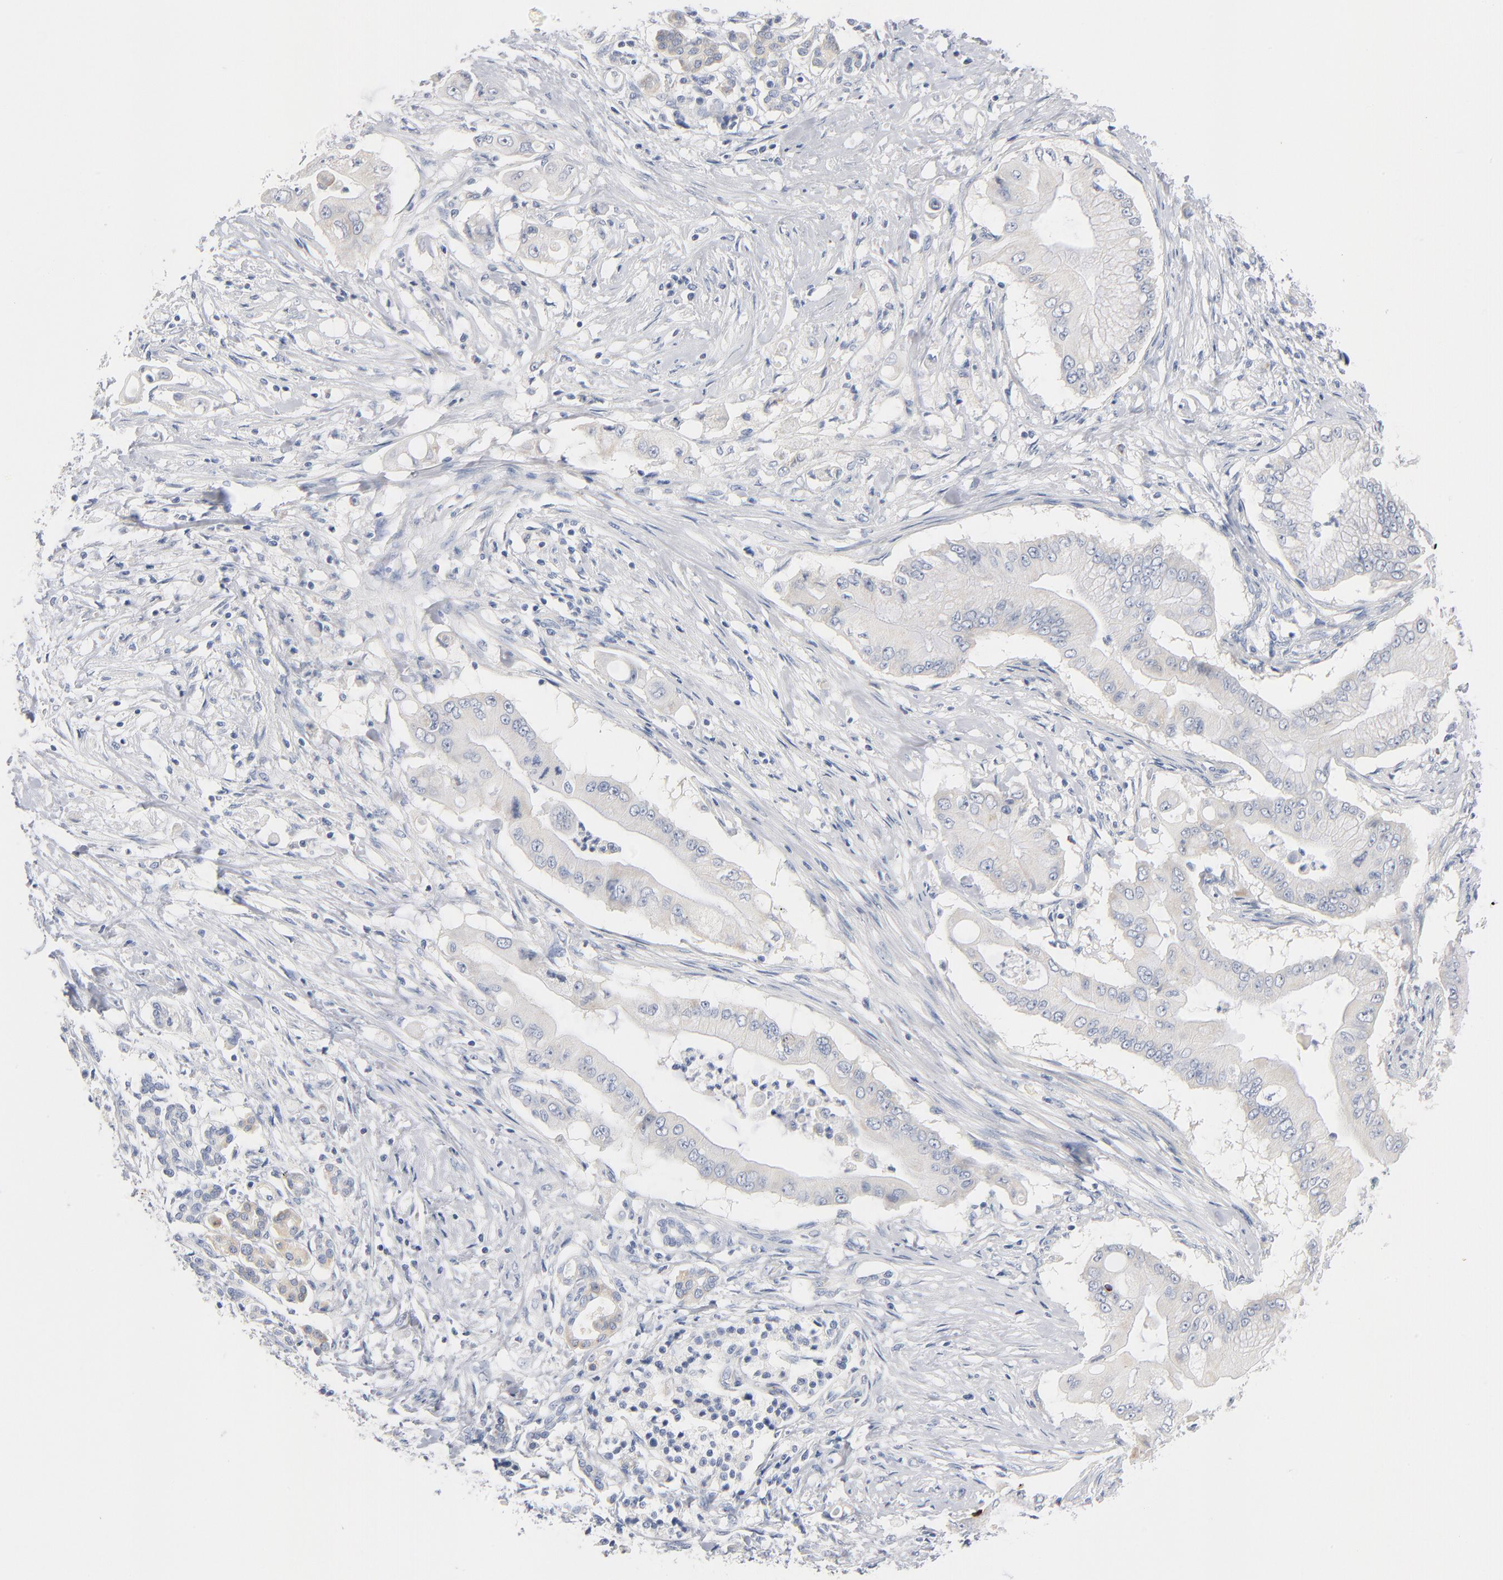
{"staining": {"intensity": "negative", "quantity": "none", "location": "none"}, "tissue": "pancreatic cancer", "cell_type": "Tumor cells", "image_type": "cancer", "snomed": [{"axis": "morphology", "description": "Adenocarcinoma, NOS"}, {"axis": "topography", "description": "Pancreas"}], "caption": "IHC of human pancreatic cancer exhibits no positivity in tumor cells.", "gene": "GZMB", "patient": {"sex": "male", "age": 62}}